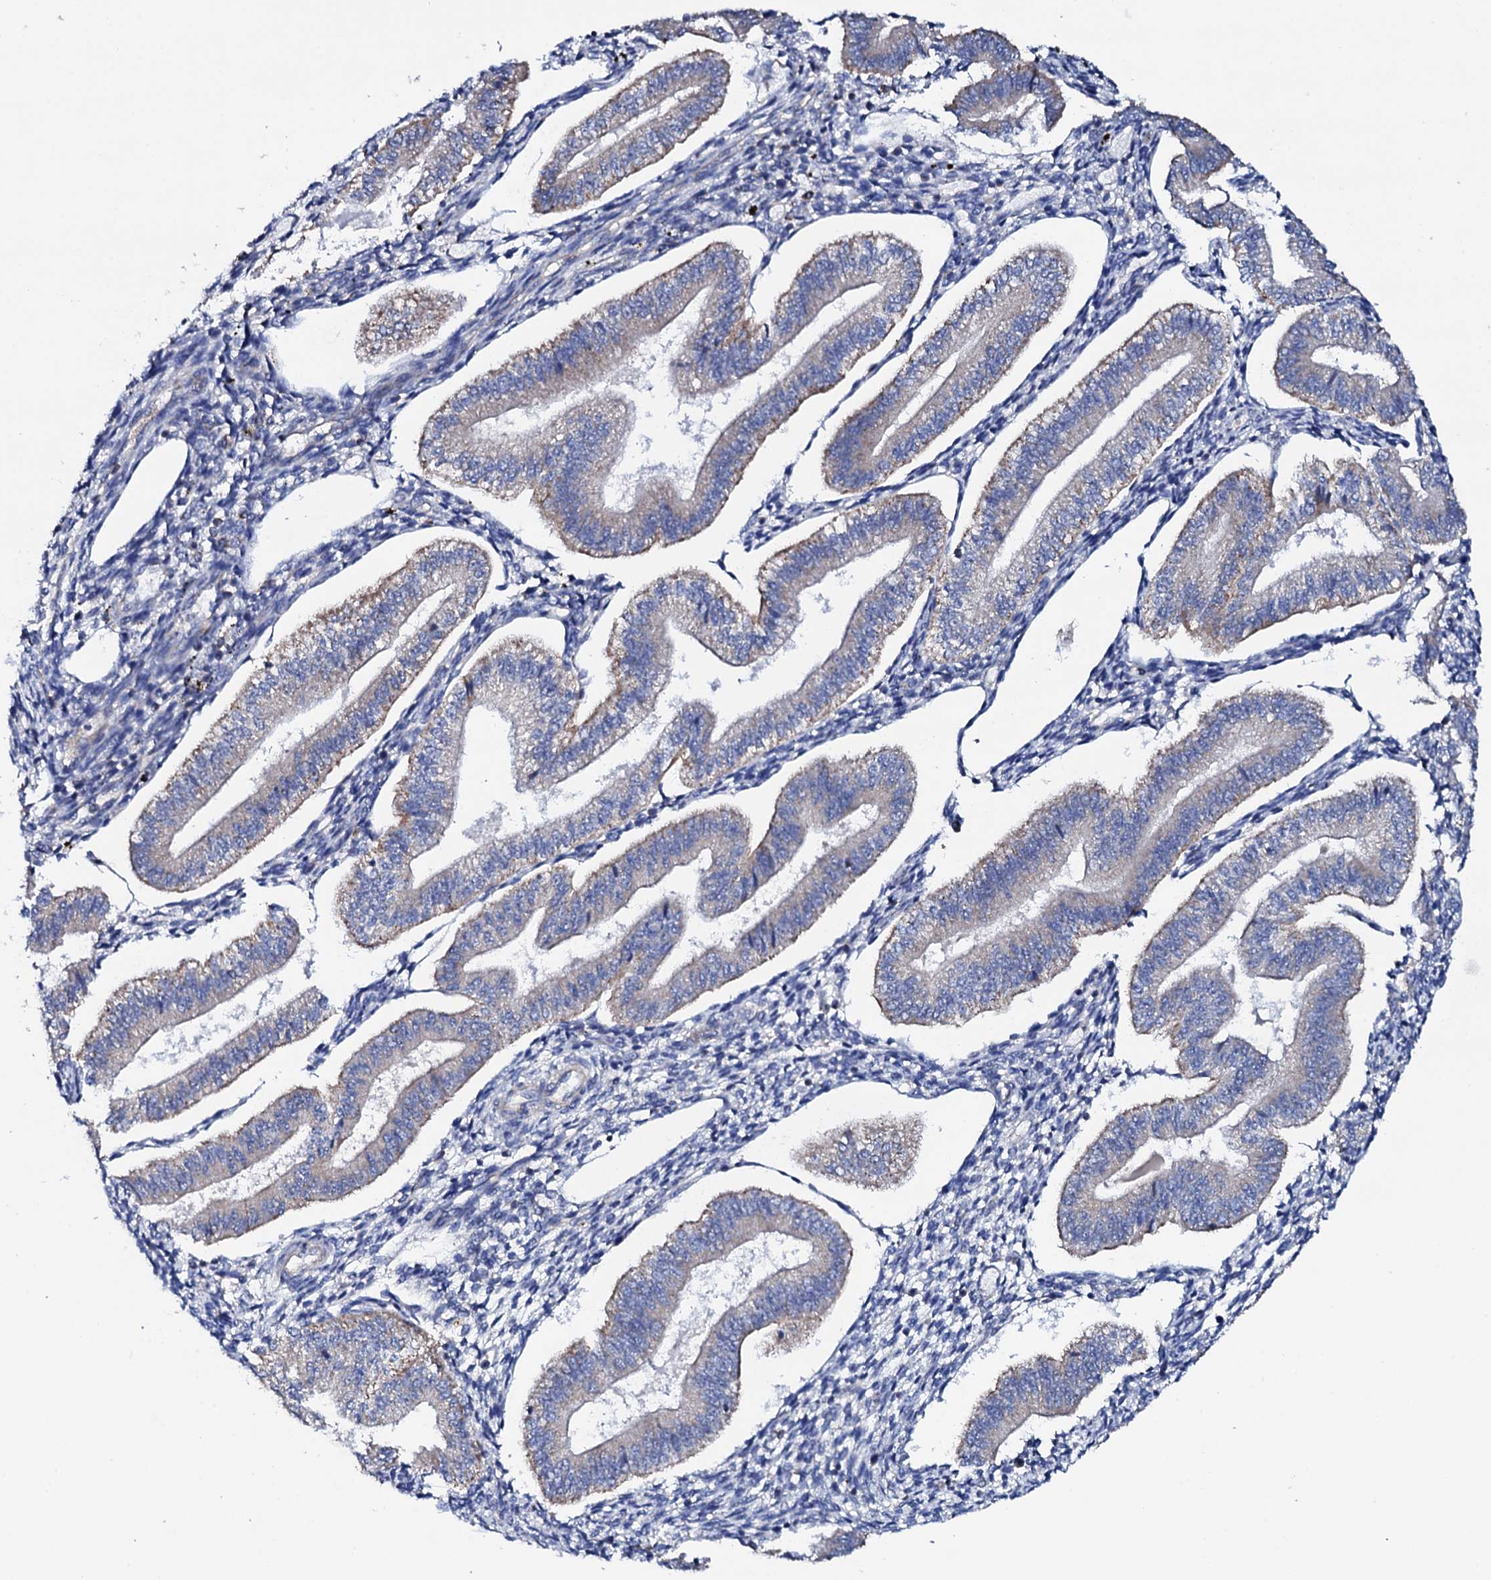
{"staining": {"intensity": "negative", "quantity": "none", "location": "none"}, "tissue": "endometrium", "cell_type": "Cells in endometrial stroma", "image_type": "normal", "snomed": [{"axis": "morphology", "description": "Normal tissue, NOS"}, {"axis": "topography", "description": "Endometrium"}], "caption": "Unremarkable endometrium was stained to show a protein in brown. There is no significant expression in cells in endometrial stroma. The staining is performed using DAB (3,3'-diaminobenzidine) brown chromogen with nuclei counter-stained in using hematoxylin.", "gene": "TCAF2C", "patient": {"sex": "female", "age": 34}}